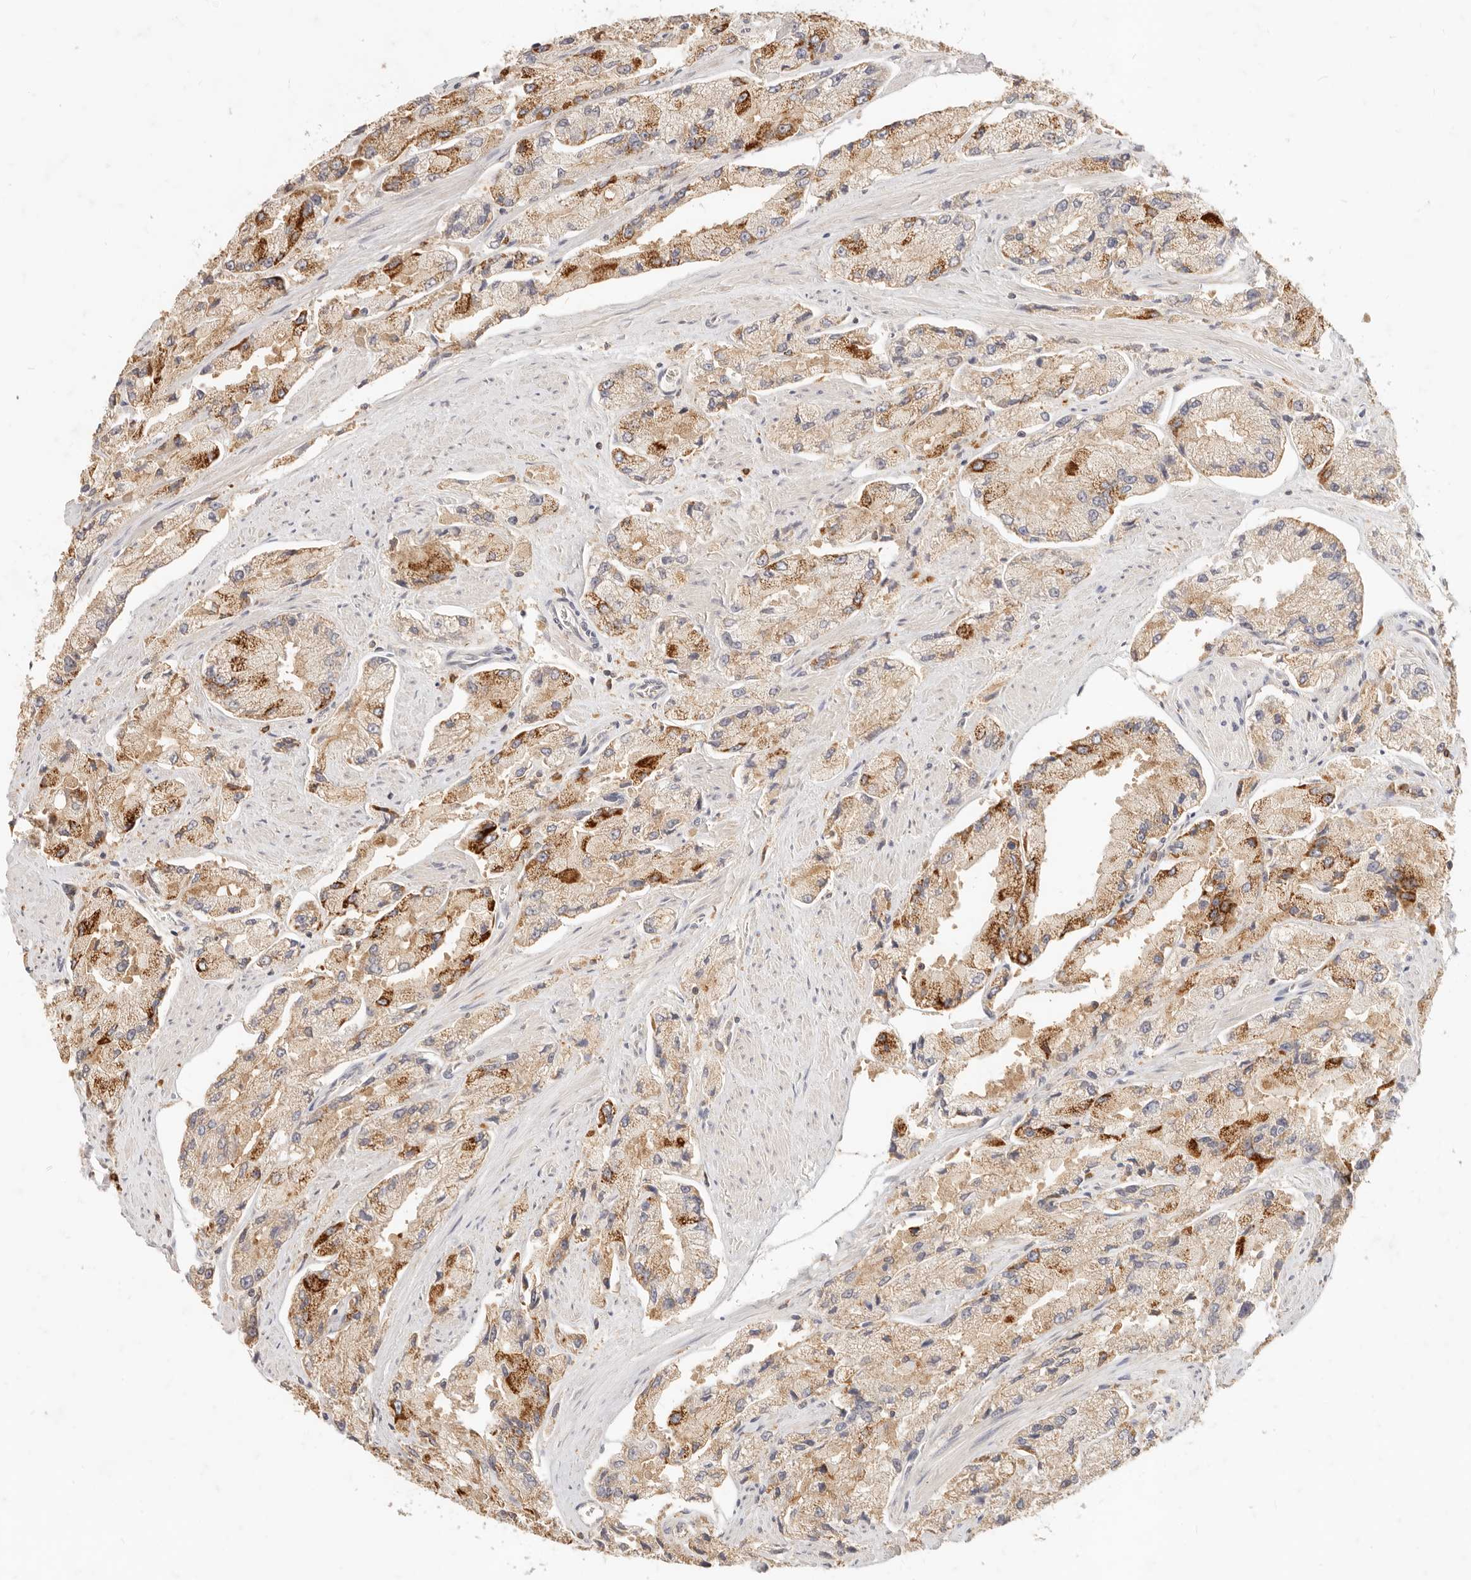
{"staining": {"intensity": "moderate", "quantity": ">75%", "location": "cytoplasmic/membranous"}, "tissue": "prostate cancer", "cell_type": "Tumor cells", "image_type": "cancer", "snomed": [{"axis": "morphology", "description": "Adenocarcinoma, High grade"}, {"axis": "topography", "description": "Prostate"}], "caption": "Prostate adenocarcinoma (high-grade) tissue reveals moderate cytoplasmic/membranous staining in approximately >75% of tumor cells, visualized by immunohistochemistry.", "gene": "TMTC2", "patient": {"sex": "male", "age": 58}}